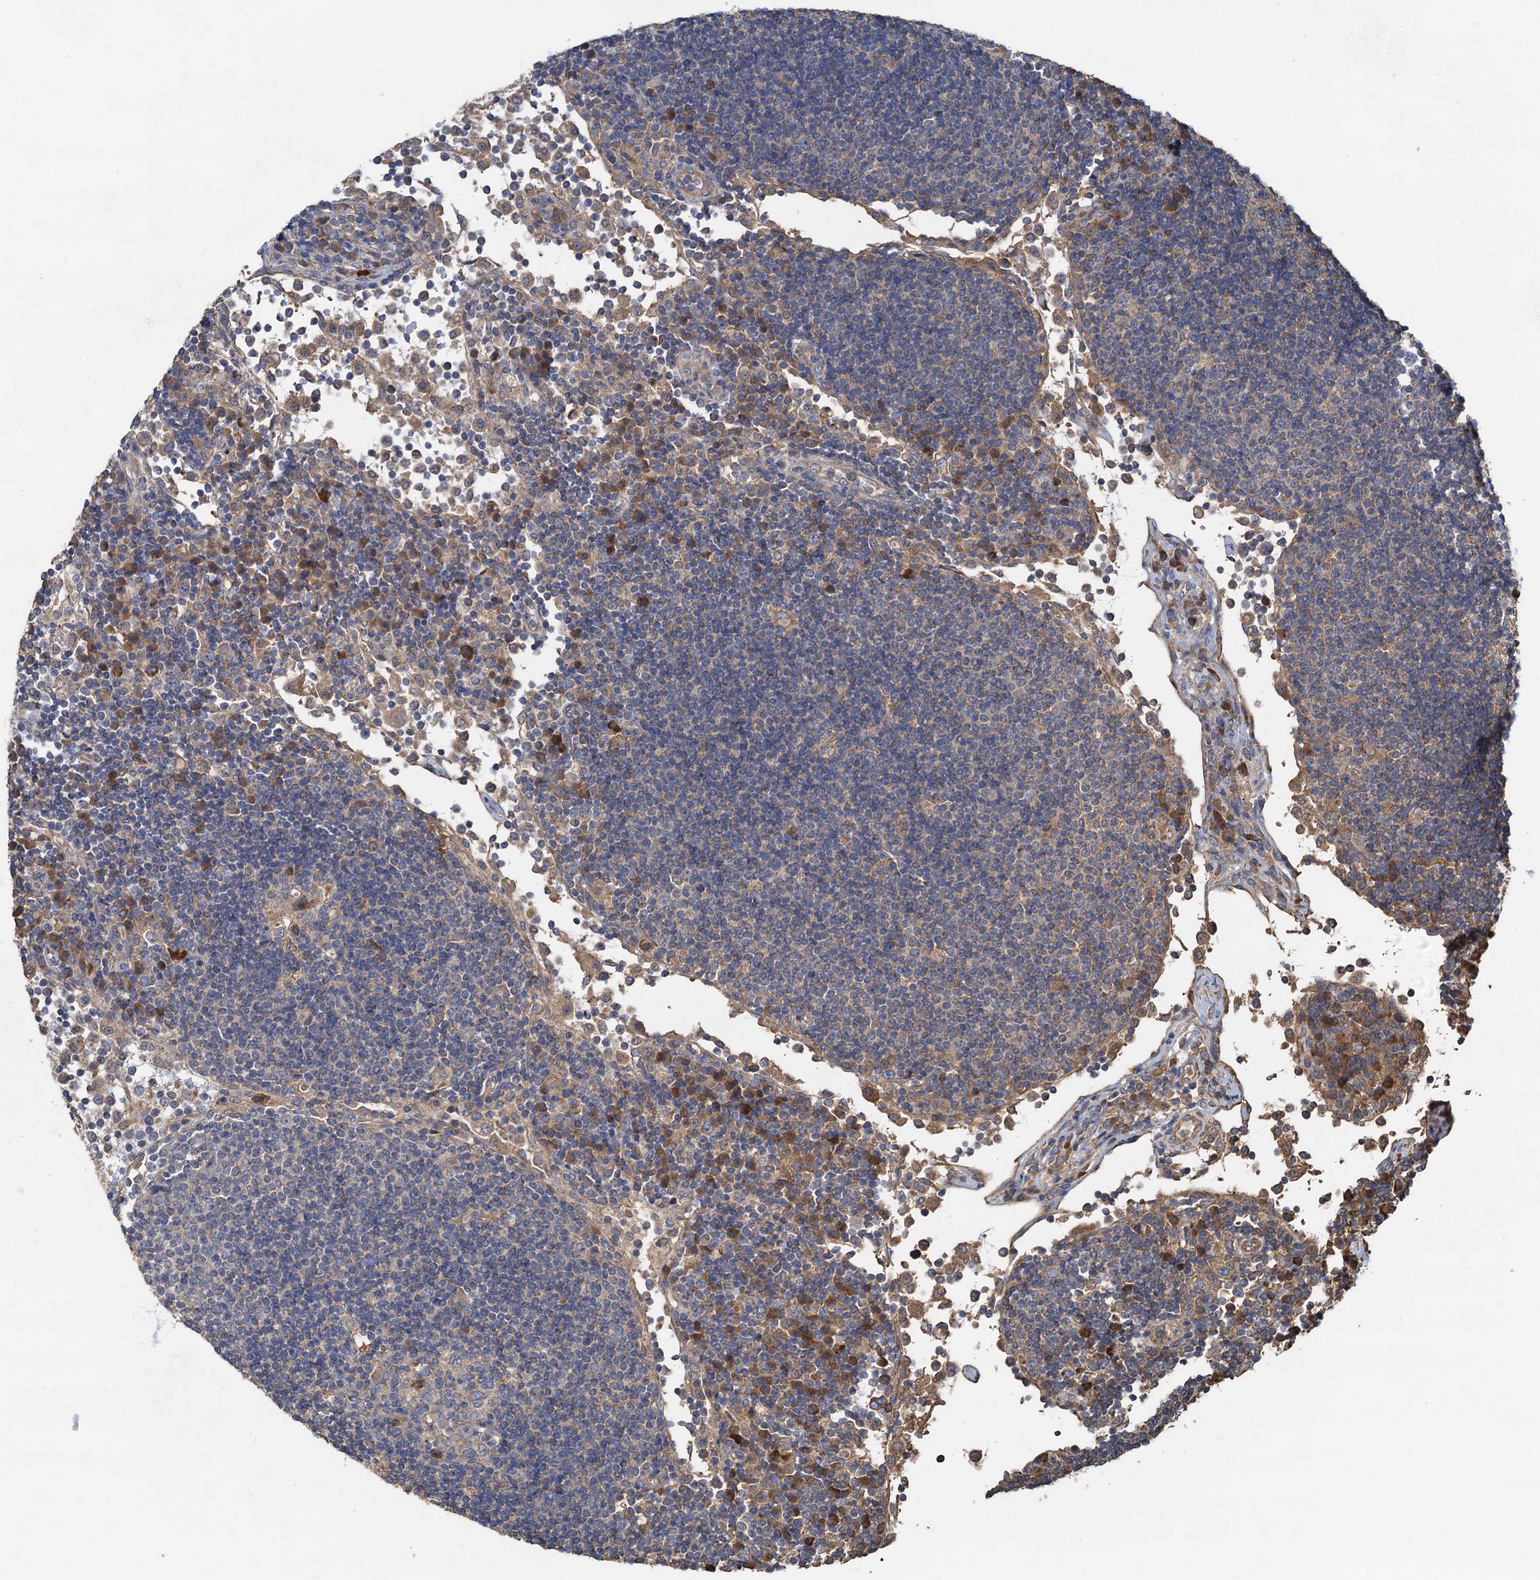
{"staining": {"intensity": "moderate", "quantity": "<25%", "location": "cytoplasmic/membranous"}, "tissue": "lymph node", "cell_type": "Non-germinal center cells", "image_type": "normal", "snomed": [{"axis": "morphology", "description": "Normal tissue, NOS"}, {"axis": "topography", "description": "Lymph node"}], "caption": "IHC (DAB (3,3'-diaminobenzidine)) staining of unremarkable human lymph node exhibits moderate cytoplasmic/membranous protein staining in about <25% of non-germinal center cells.", "gene": "HYI", "patient": {"sex": "female", "age": 53}}